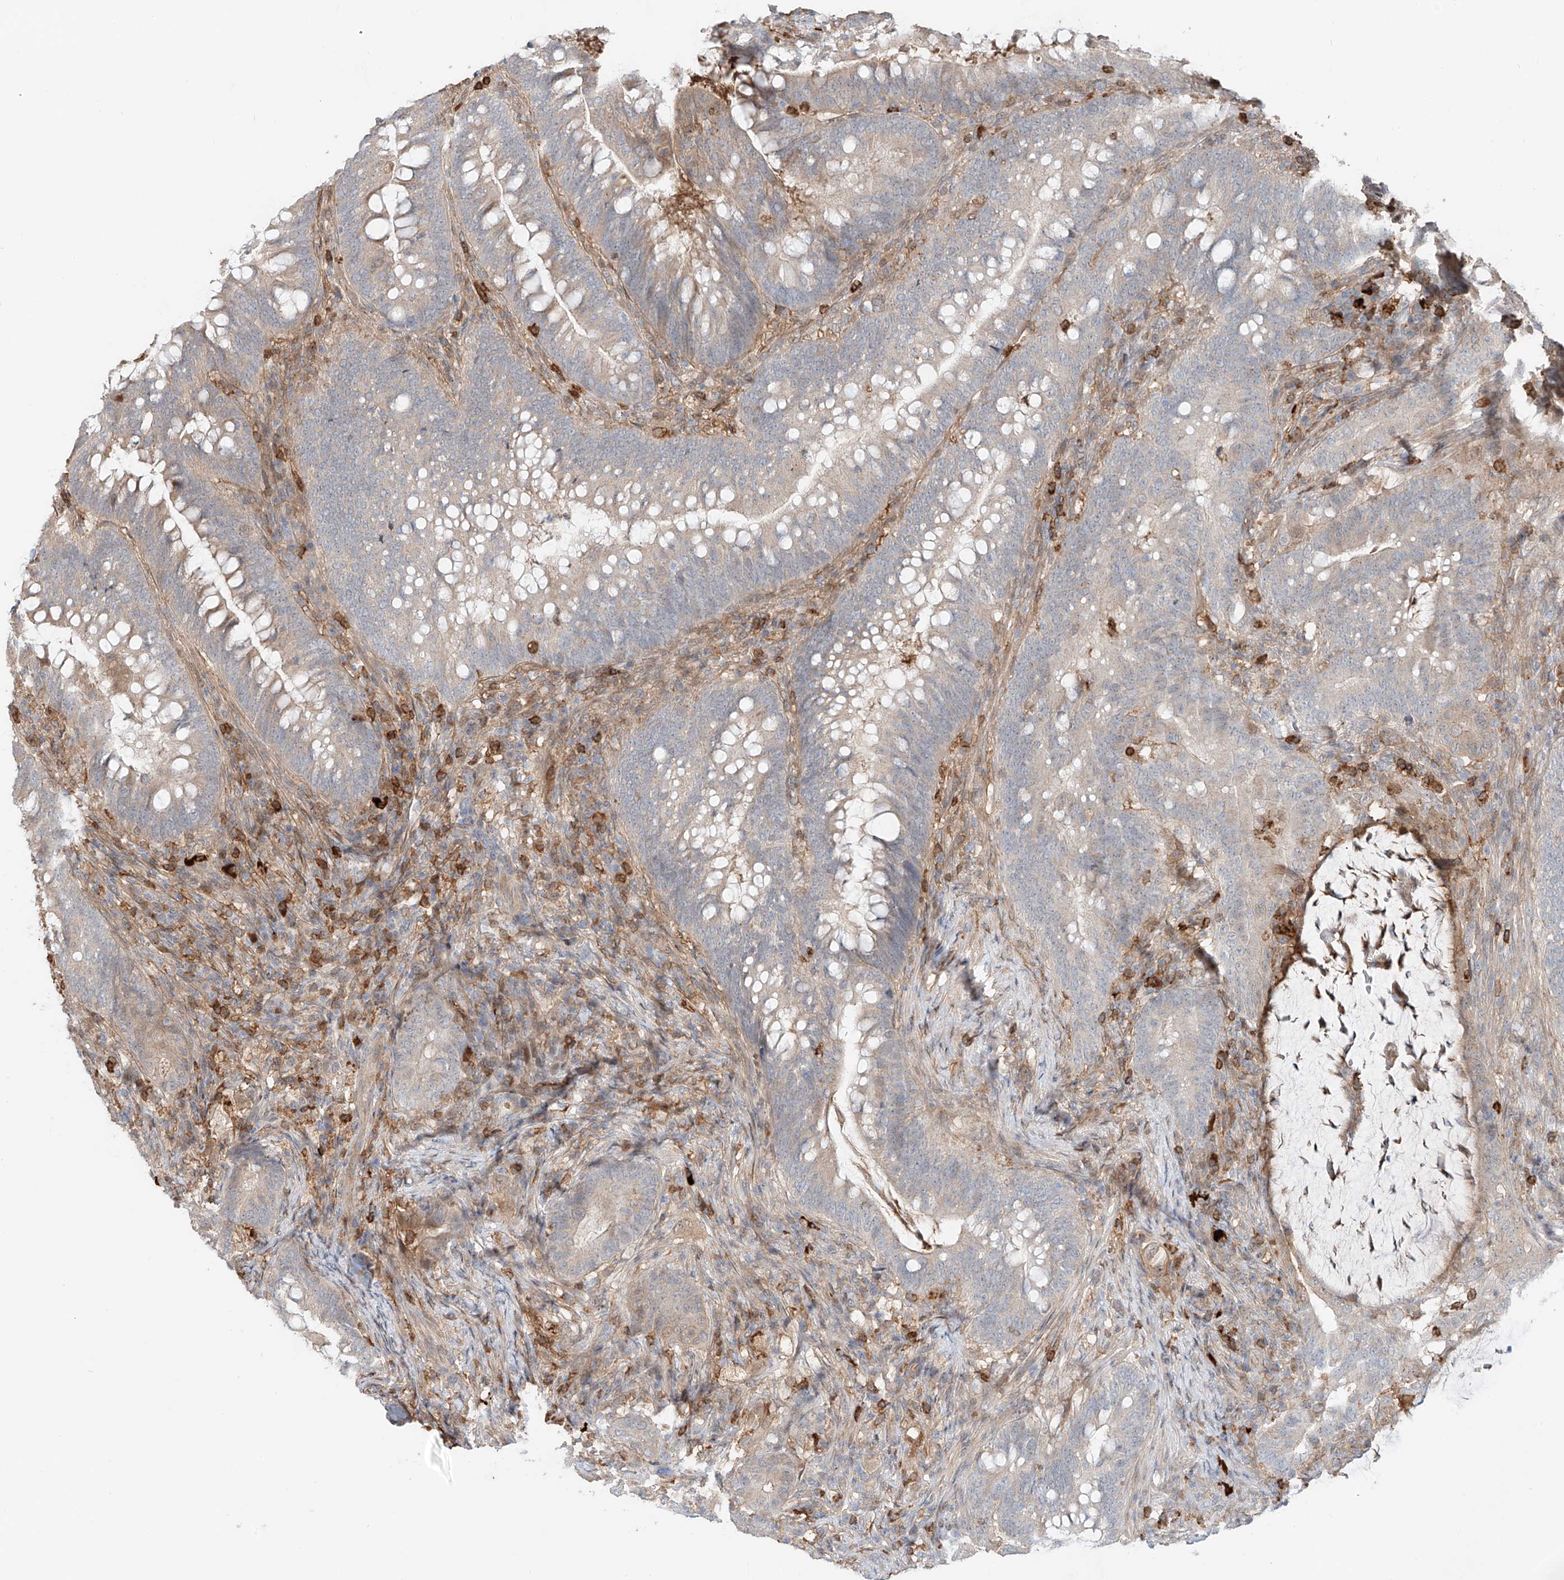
{"staining": {"intensity": "weak", "quantity": "25%-75%", "location": "cytoplasmic/membranous"}, "tissue": "colorectal cancer", "cell_type": "Tumor cells", "image_type": "cancer", "snomed": [{"axis": "morphology", "description": "Adenocarcinoma, NOS"}, {"axis": "topography", "description": "Colon"}], "caption": "Brown immunohistochemical staining in human colorectal adenocarcinoma displays weak cytoplasmic/membranous expression in about 25%-75% of tumor cells.", "gene": "CEP162", "patient": {"sex": "female", "age": 66}}